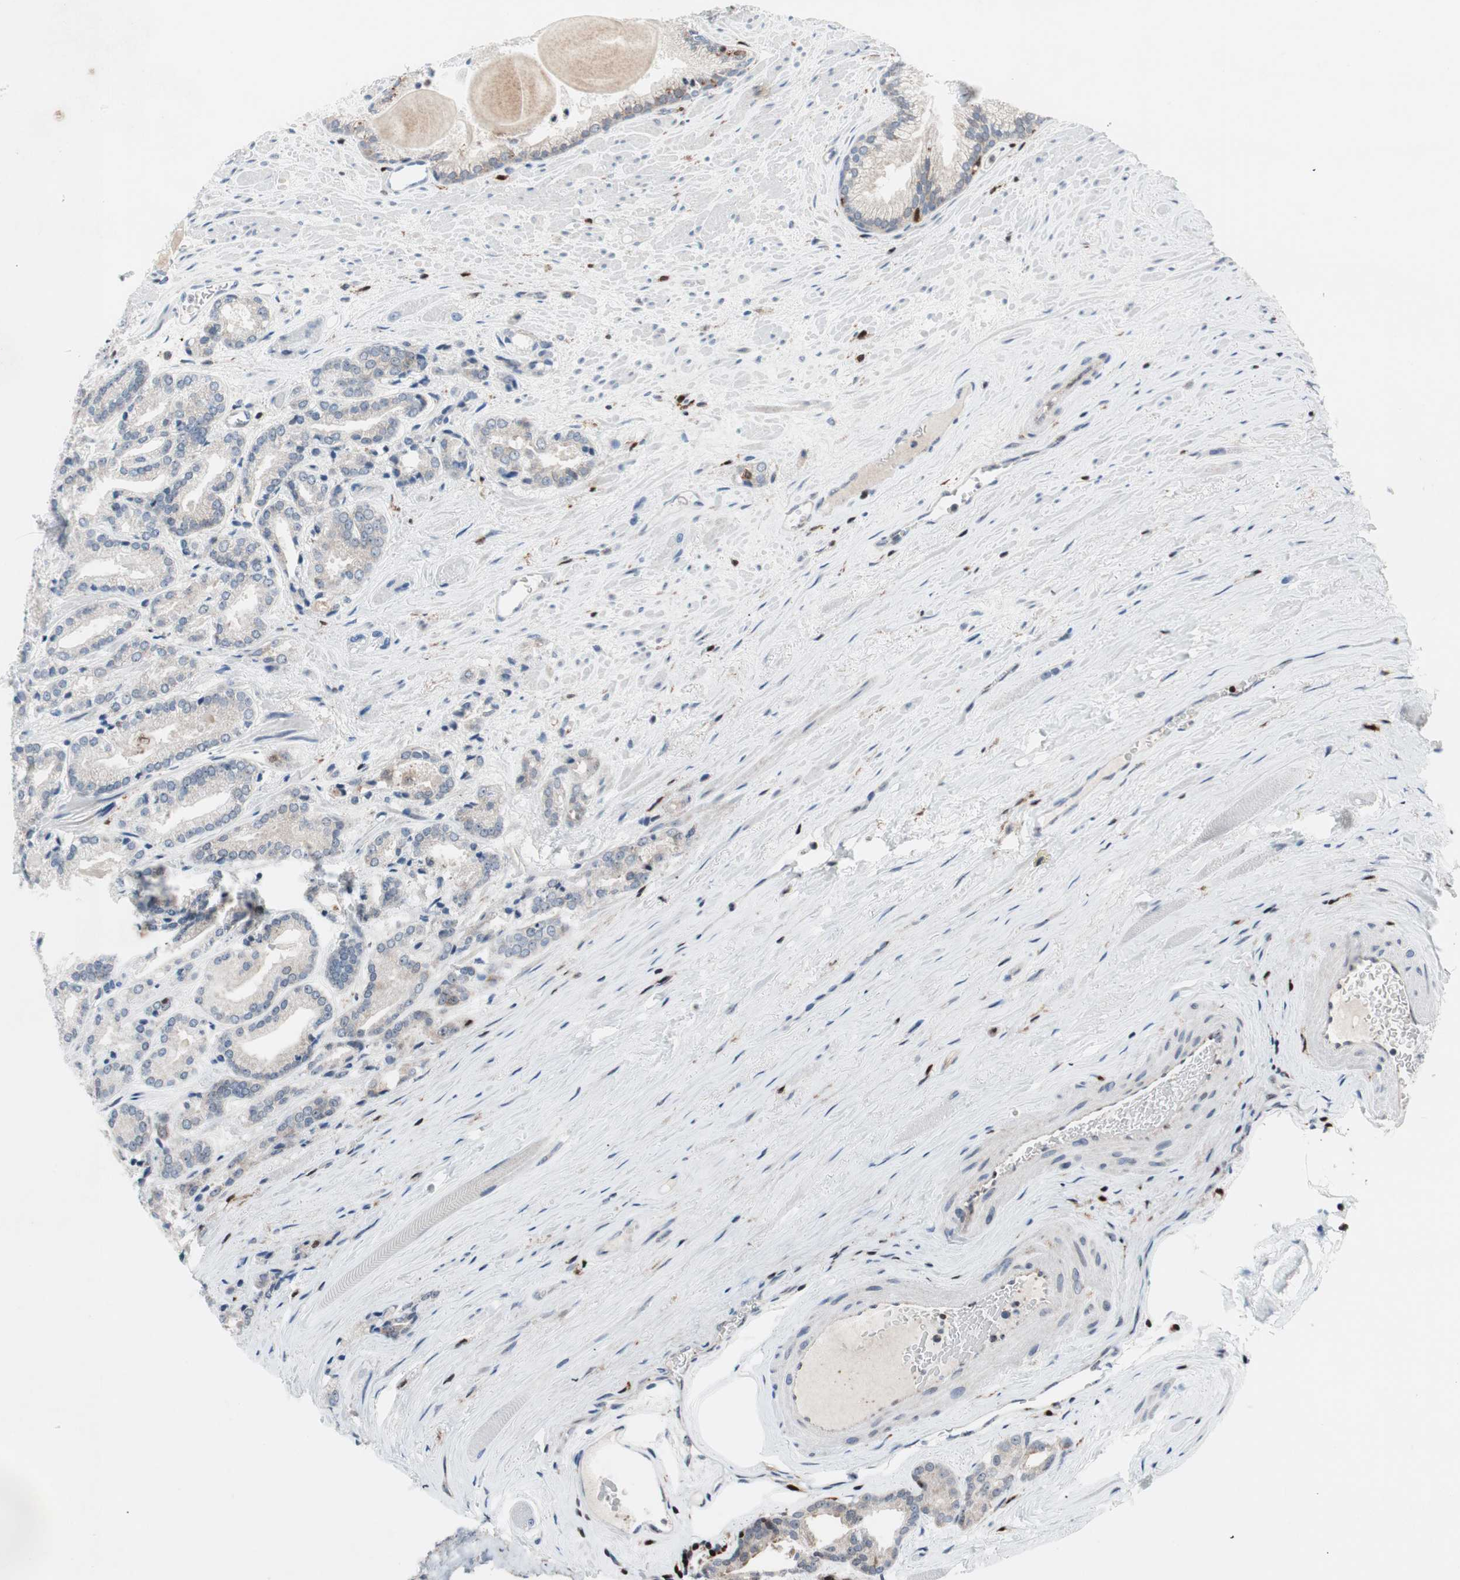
{"staining": {"intensity": "negative", "quantity": "none", "location": "none"}, "tissue": "prostate cancer", "cell_type": "Tumor cells", "image_type": "cancer", "snomed": [{"axis": "morphology", "description": "Adenocarcinoma, Low grade"}, {"axis": "topography", "description": "Prostate"}], "caption": "Immunohistochemical staining of human prostate adenocarcinoma (low-grade) reveals no significant positivity in tumor cells.", "gene": "RGS10", "patient": {"sex": "male", "age": 59}}